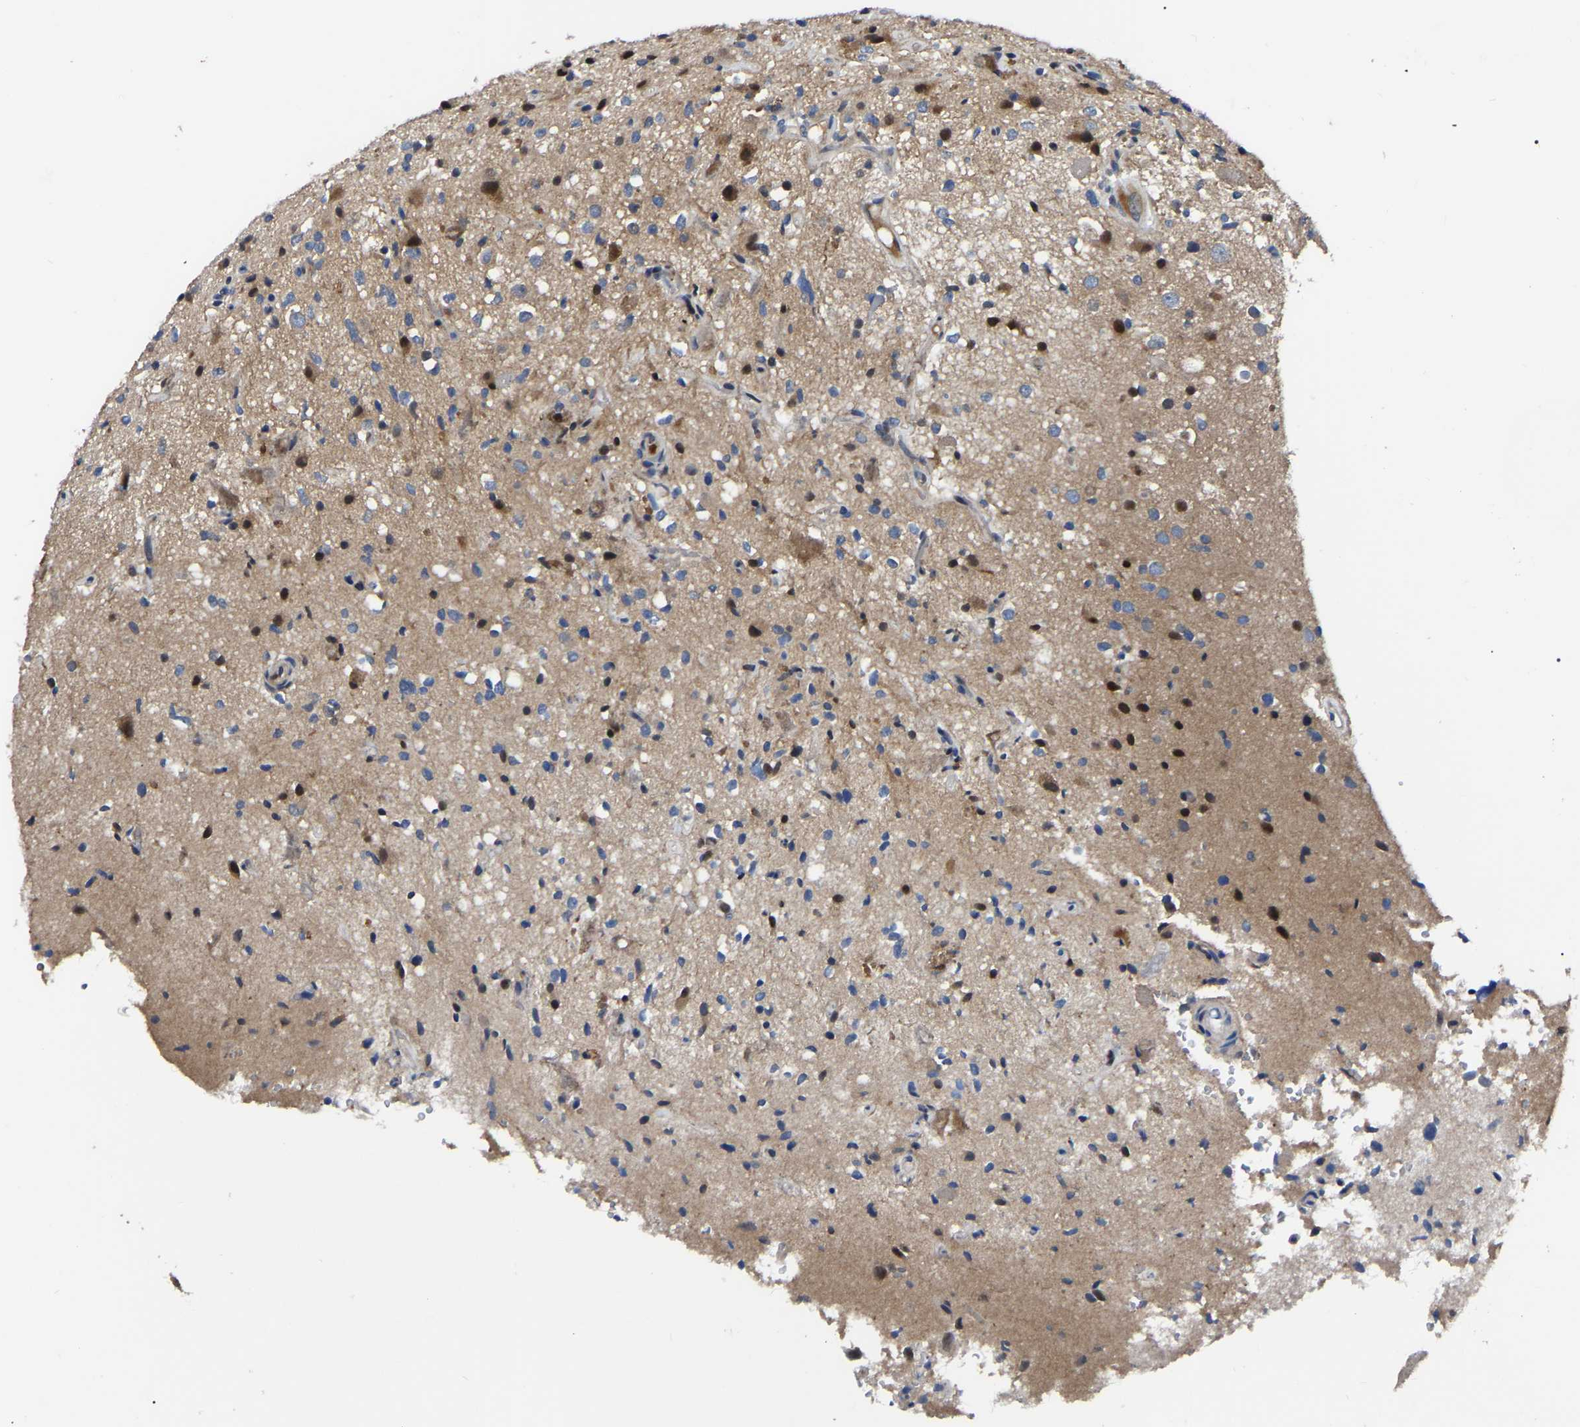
{"staining": {"intensity": "strong", "quantity": "<25%", "location": "nuclear"}, "tissue": "glioma", "cell_type": "Tumor cells", "image_type": "cancer", "snomed": [{"axis": "morphology", "description": "Glioma, malignant, High grade"}, {"axis": "topography", "description": "Brain"}], "caption": "Approximately <25% of tumor cells in malignant glioma (high-grade) reveal strong nuclear protein staining as visualized by brown immunohistochemical staining.", "gene": "TRIM35", "patient": {"sex": "male", "age": 33}}